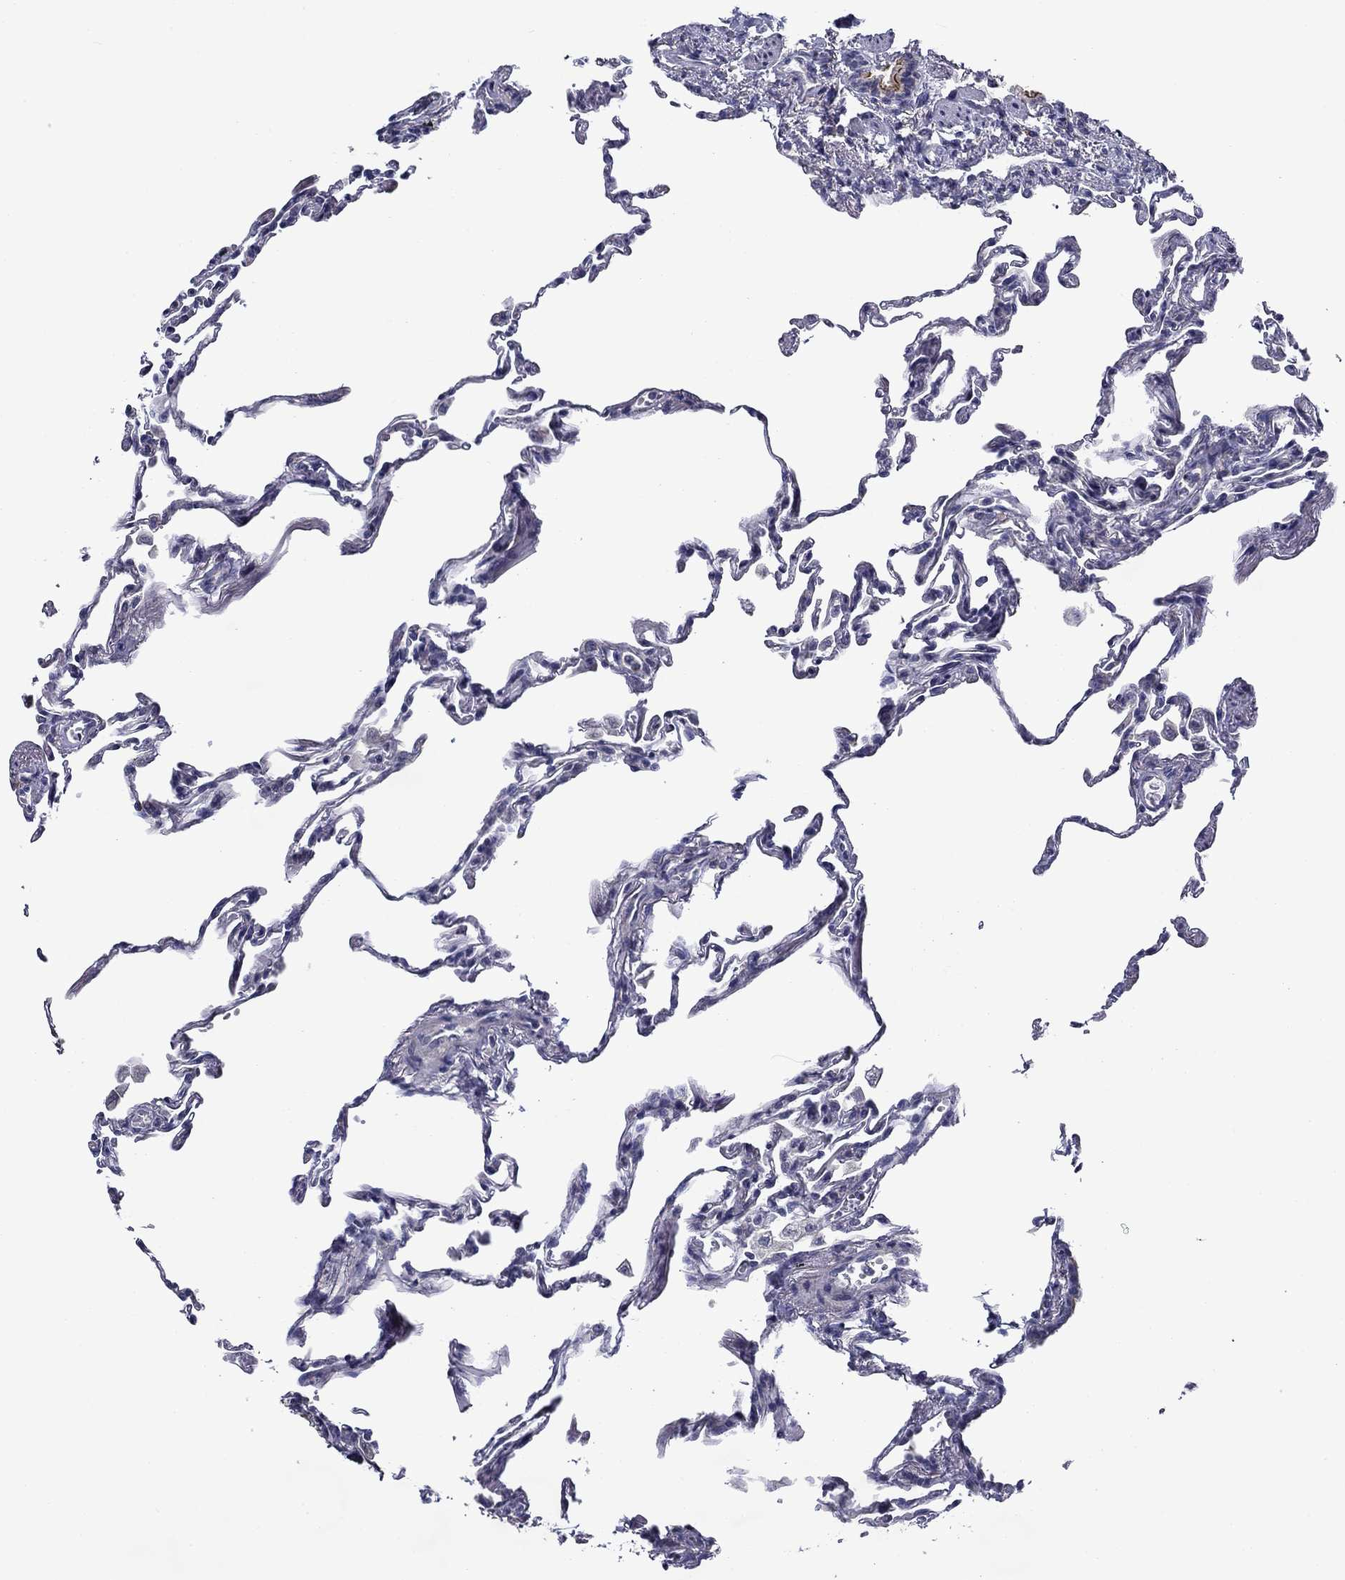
{"staining": {"intensity": "negative", "quantity": "none", "location": "none"}, "tissue": "lung", "cell_type": "Alveolar cells", "image_type": "normal", "snomed": [{"axis": "morphology", "description": "Normal tissue, NOS"}, {"axis": "topography", "description": "Lung"}], "caption": "A photomicrograph of lung stained for a protein reveals no brown staining in alveolar cells.", "gene": "SPATA7", "patient": {"sex": "female", "age": 57}}